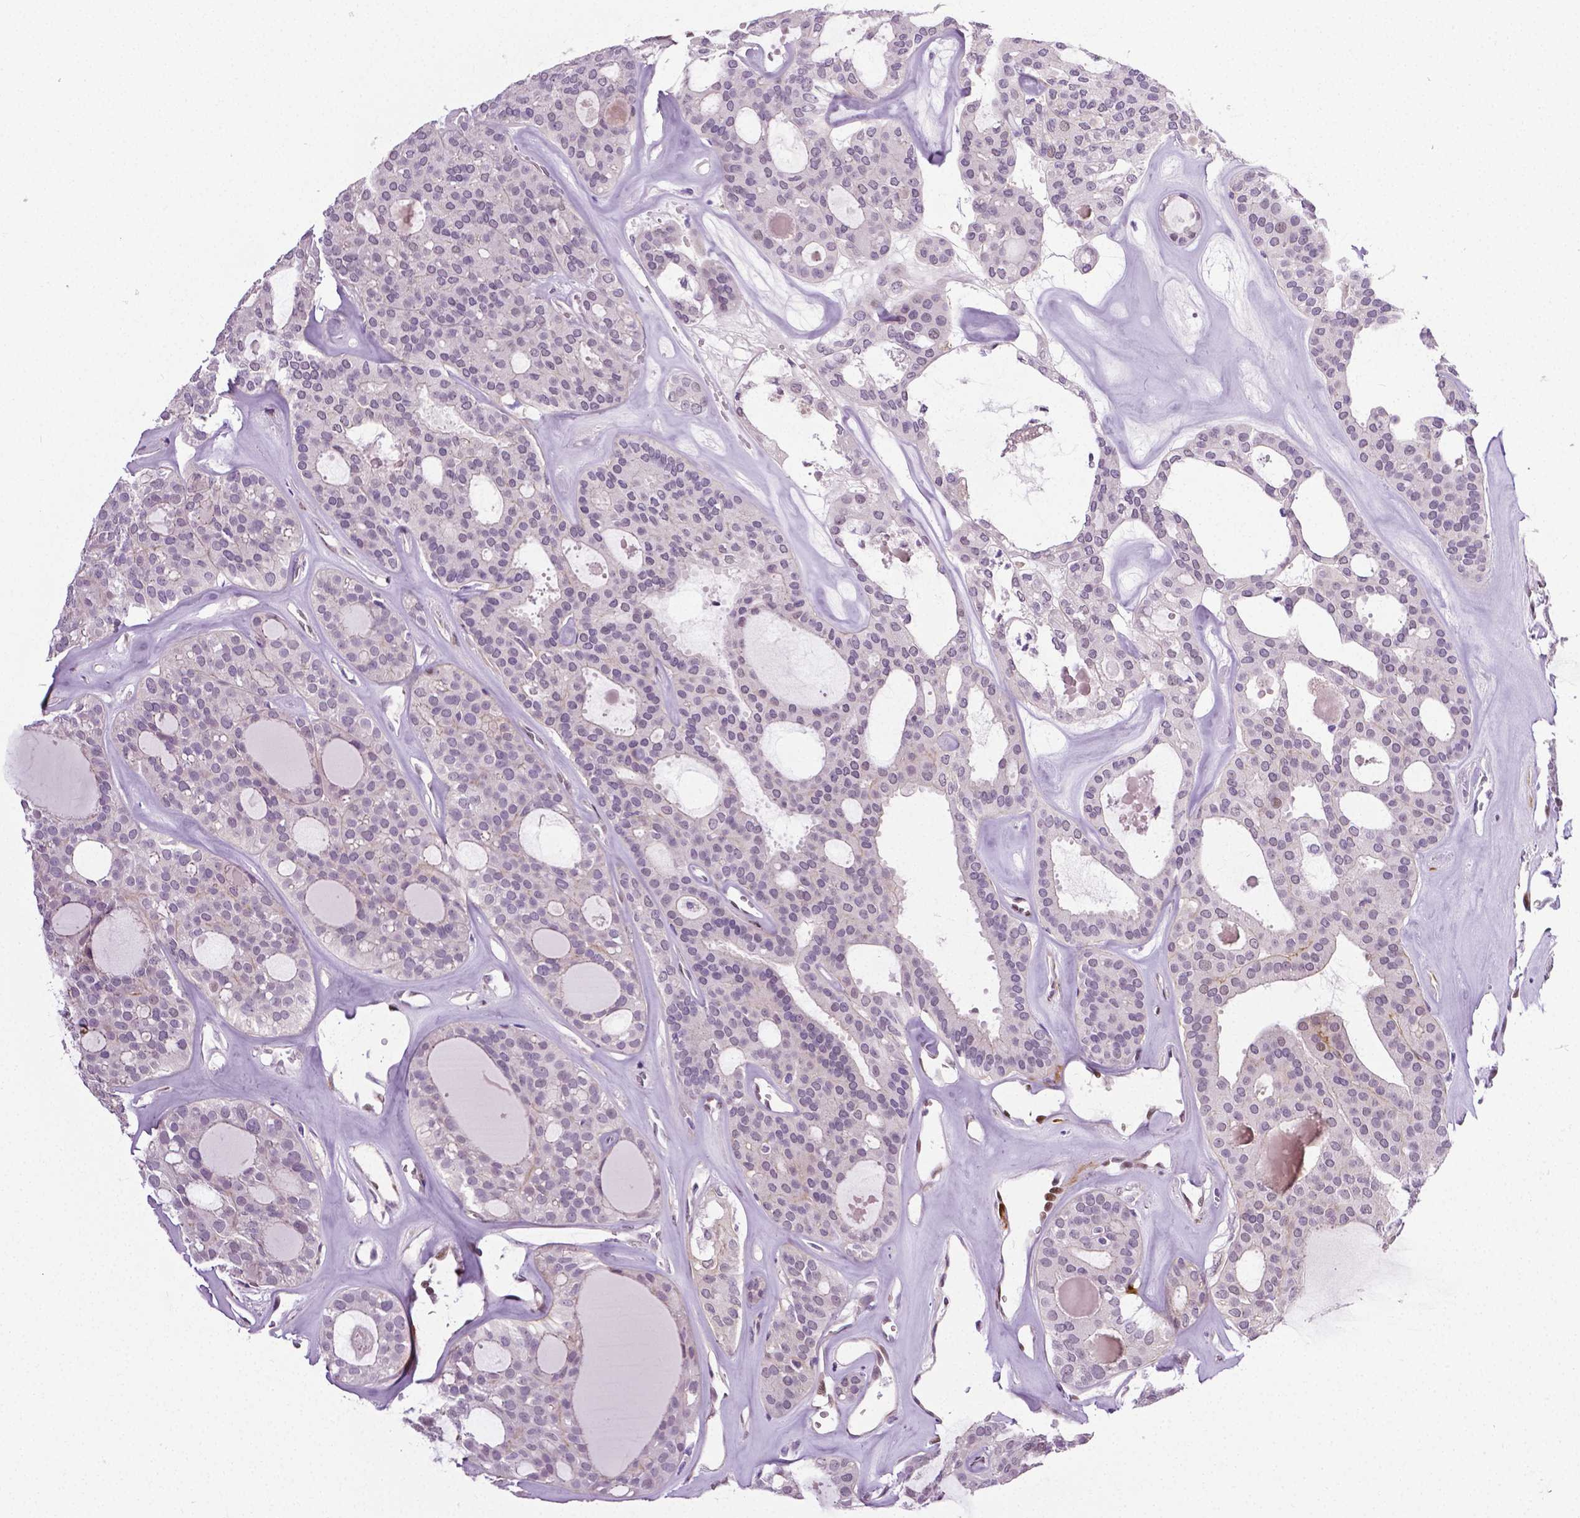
{"staining": {"intensity": "negative", "quantity": "none", "location": "none"}, "tissue": "thyroid cancer", "cell_type": "Tumor cells", "image_type": "cancer", "snomed": [{"axis": "morphology", "description": "Follicular adenoma carcinoma, NOS"}, {"axis": "topography", "description": "Thyroid gland"}], "caption": "Protein analysis of thyroid cancer (follicular adenoma carcinoma) reveals no significant expression in tumor cells.", "gene": "PTGER3", "patient": {"sex": "male", "age": 75}}